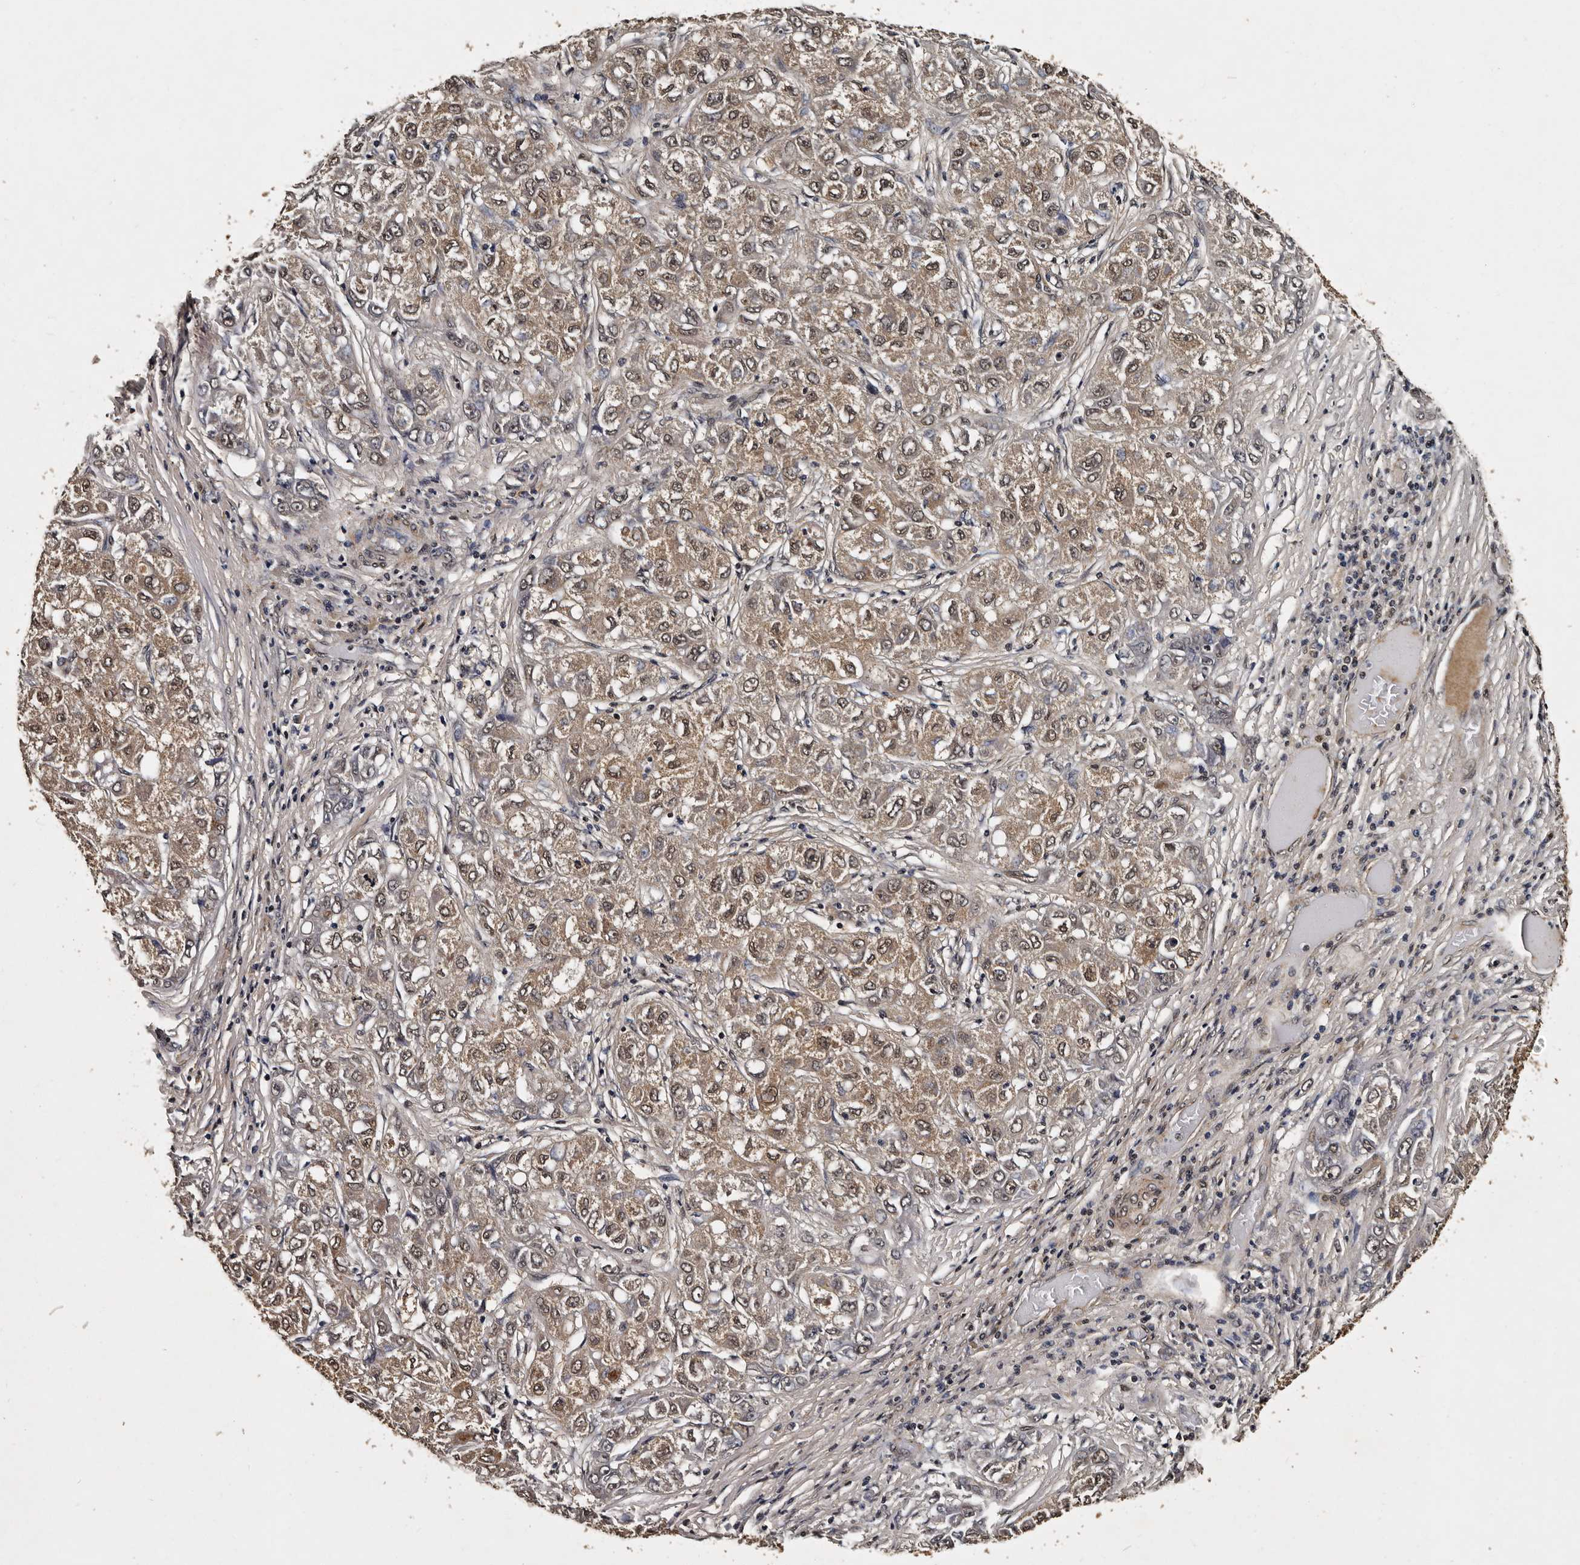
{"staining": {"intensity": "moderate", "quantity": ">75%", "location": "cytoplasmic/membranous,nuclear"}, "tissue": "liver cancer", "cell_type": "Tumor cells", "image_type": "cancer", "snomed": [{"axis": "morphology", "description": "Carcinoma, Hepatocellular, NOS"}, {"axis": "topography", "description": "Liver"}], "caption": "Immunohistochemistry (IHC) of human liver cancer (hepatocellular carcinoma) shows medium levels of moderate cytoplasmic/membranous and nuclear expression in approximately >75% of tumor cells.", "gene": "CPNE3", "patient": {"sex": "male", "age": 80}}